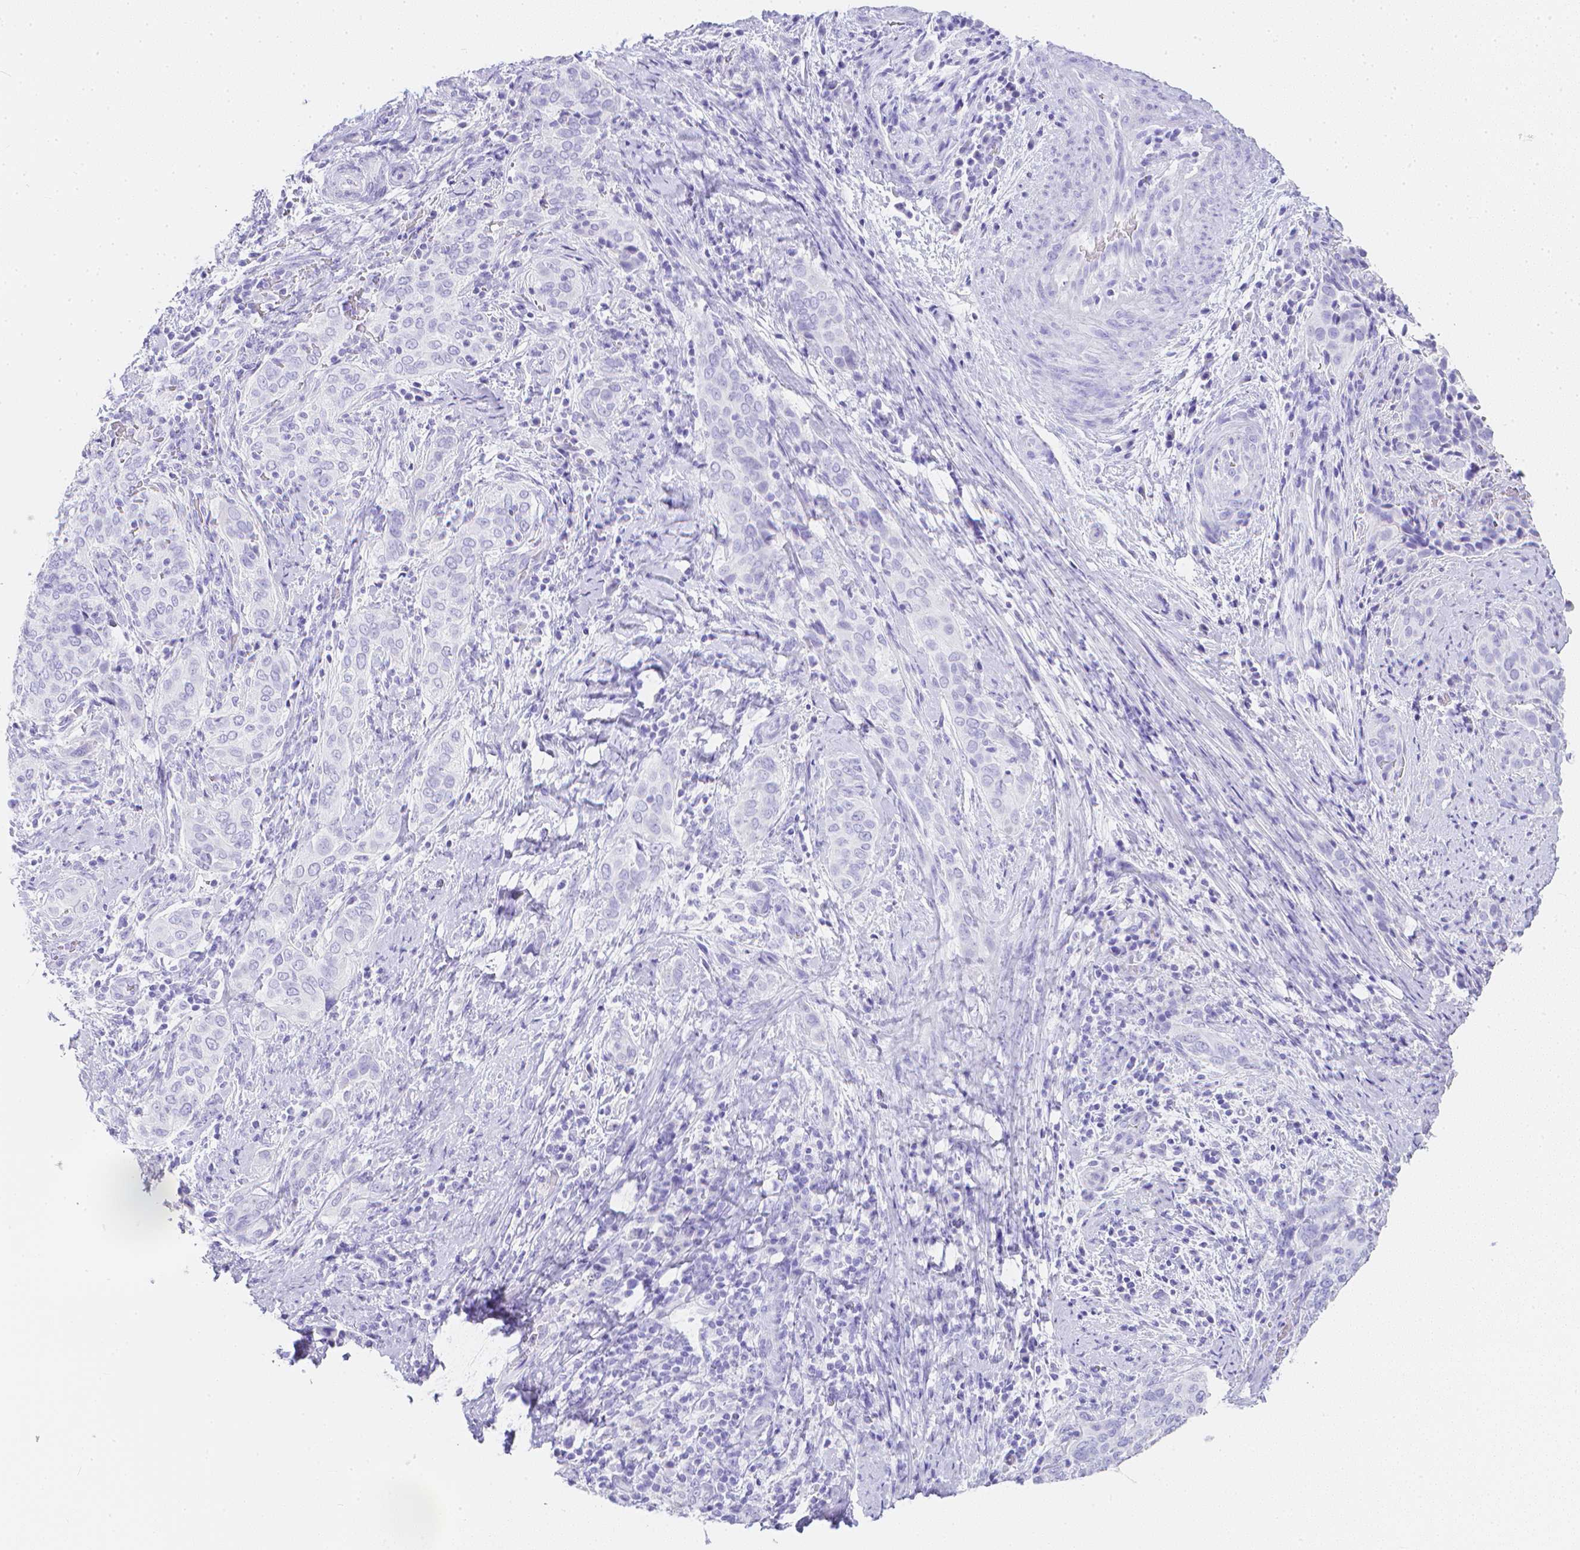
{"staining": {"intensity": "negative", "quantity": "none", "location": "none"}, "tissue": "cervical cancer", "cell_type": "Tumor cells", "image_type": "cancer", "snomed": [{"axis": "morphology", "description": "Squamous cell carcinoma, NOS"}, {"axis": "topography", "description": "Cervix"}], "caption": "DAB (3,3'-diaminobenzidine) immunohistochemical staining of cervical cancer (squamous cell carcinoma) shows no significant positivity in tumor cells.", "gene": "LGALS4", "patient": {"sex": "female", "age": 38}}